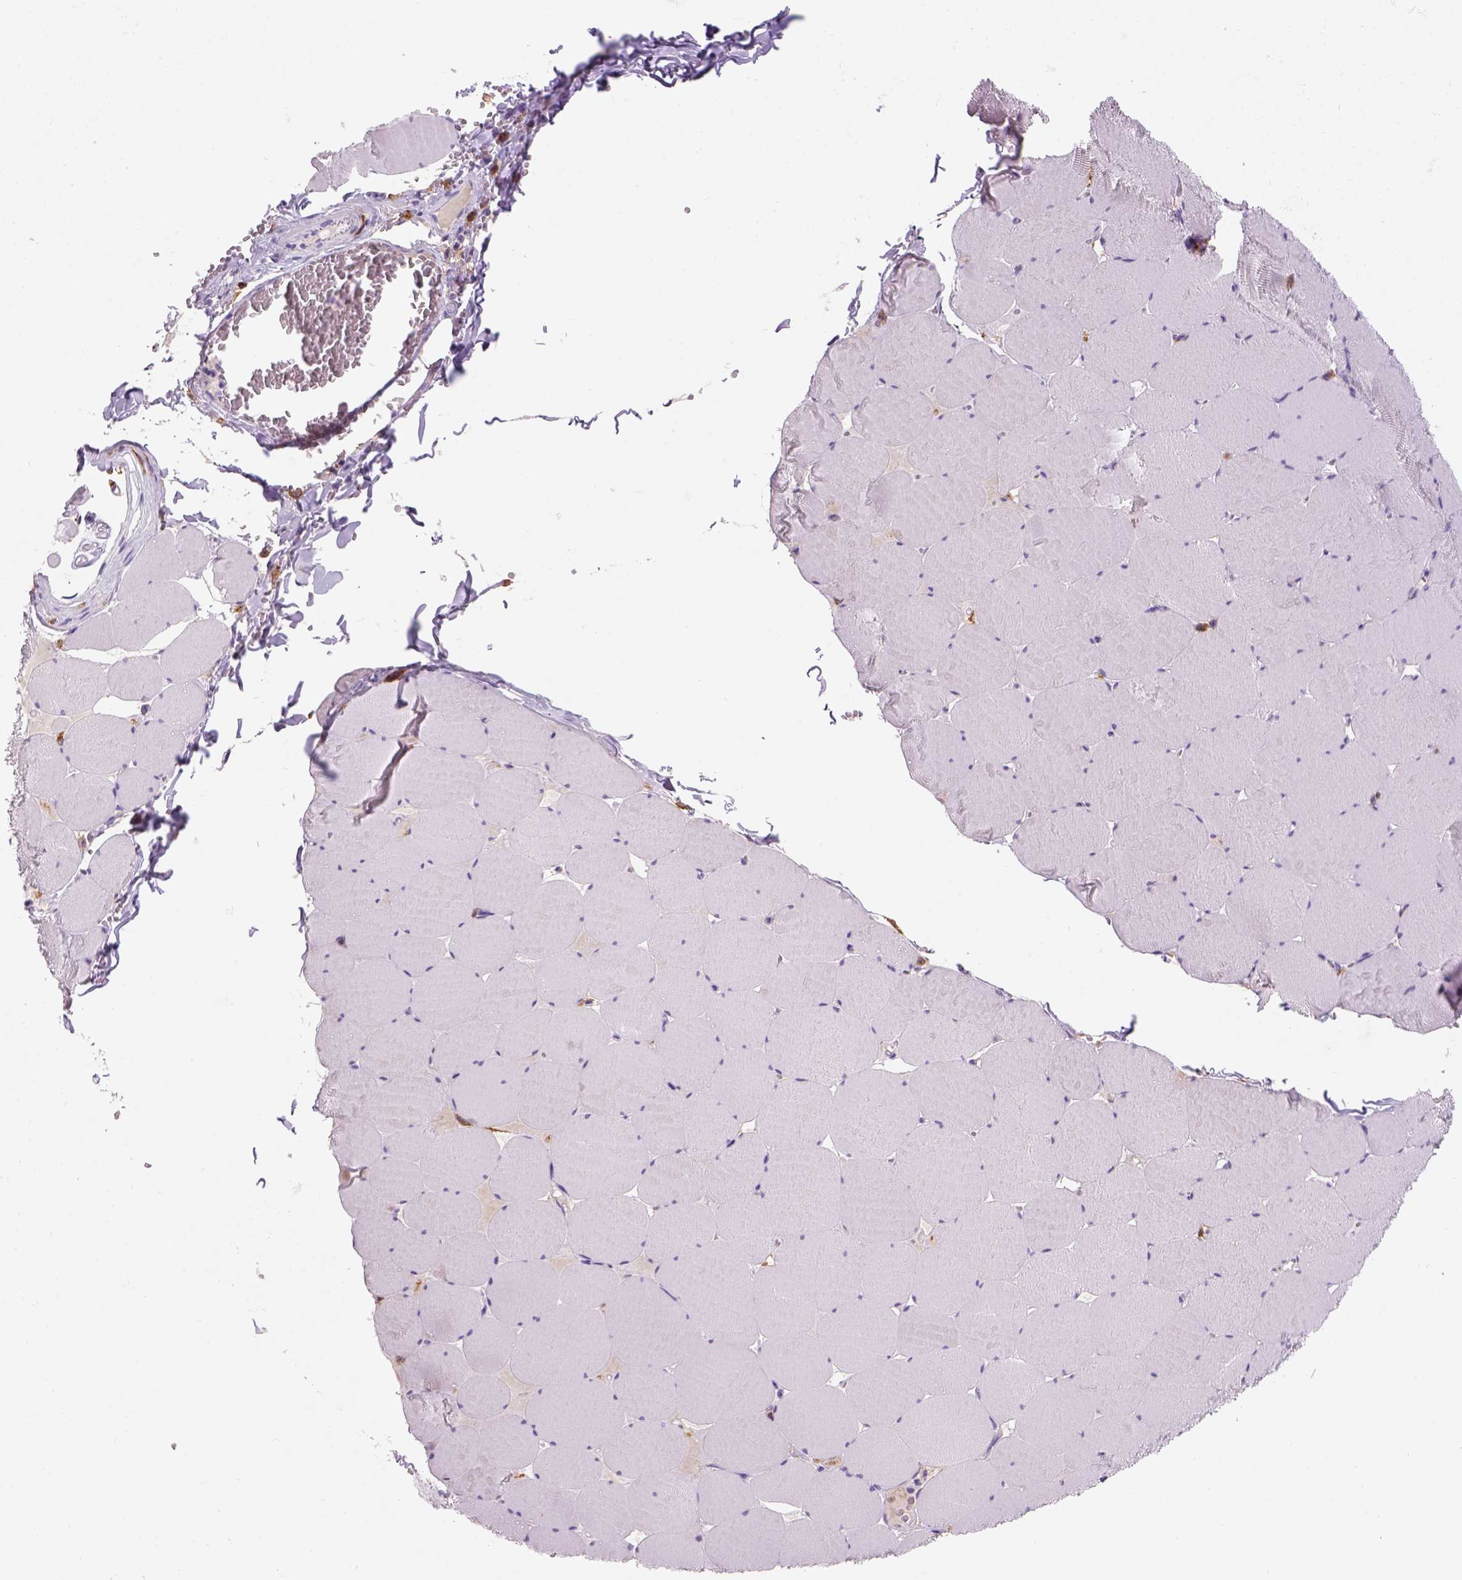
{"staining": {"intensity": "negative", "quantity": "none", "location": "none"}, "tissue": "skeletal muscle", "cell_type": "Myocytes", "image_type": "normal", "snomed": [{"axis": "morphology", "description": "Normal tissue, NOS"}, {"axis": "morphology", "description": "Malignant melanoma, Metastatic site"}, {"axis": "topography", "description": "Skeletal muscle"}], "caption": "The micrograph shows no significant staining in myocytes of skeletal muscle.", "gene": "CD14", "patient": {"sex": "male", "age": 50}}